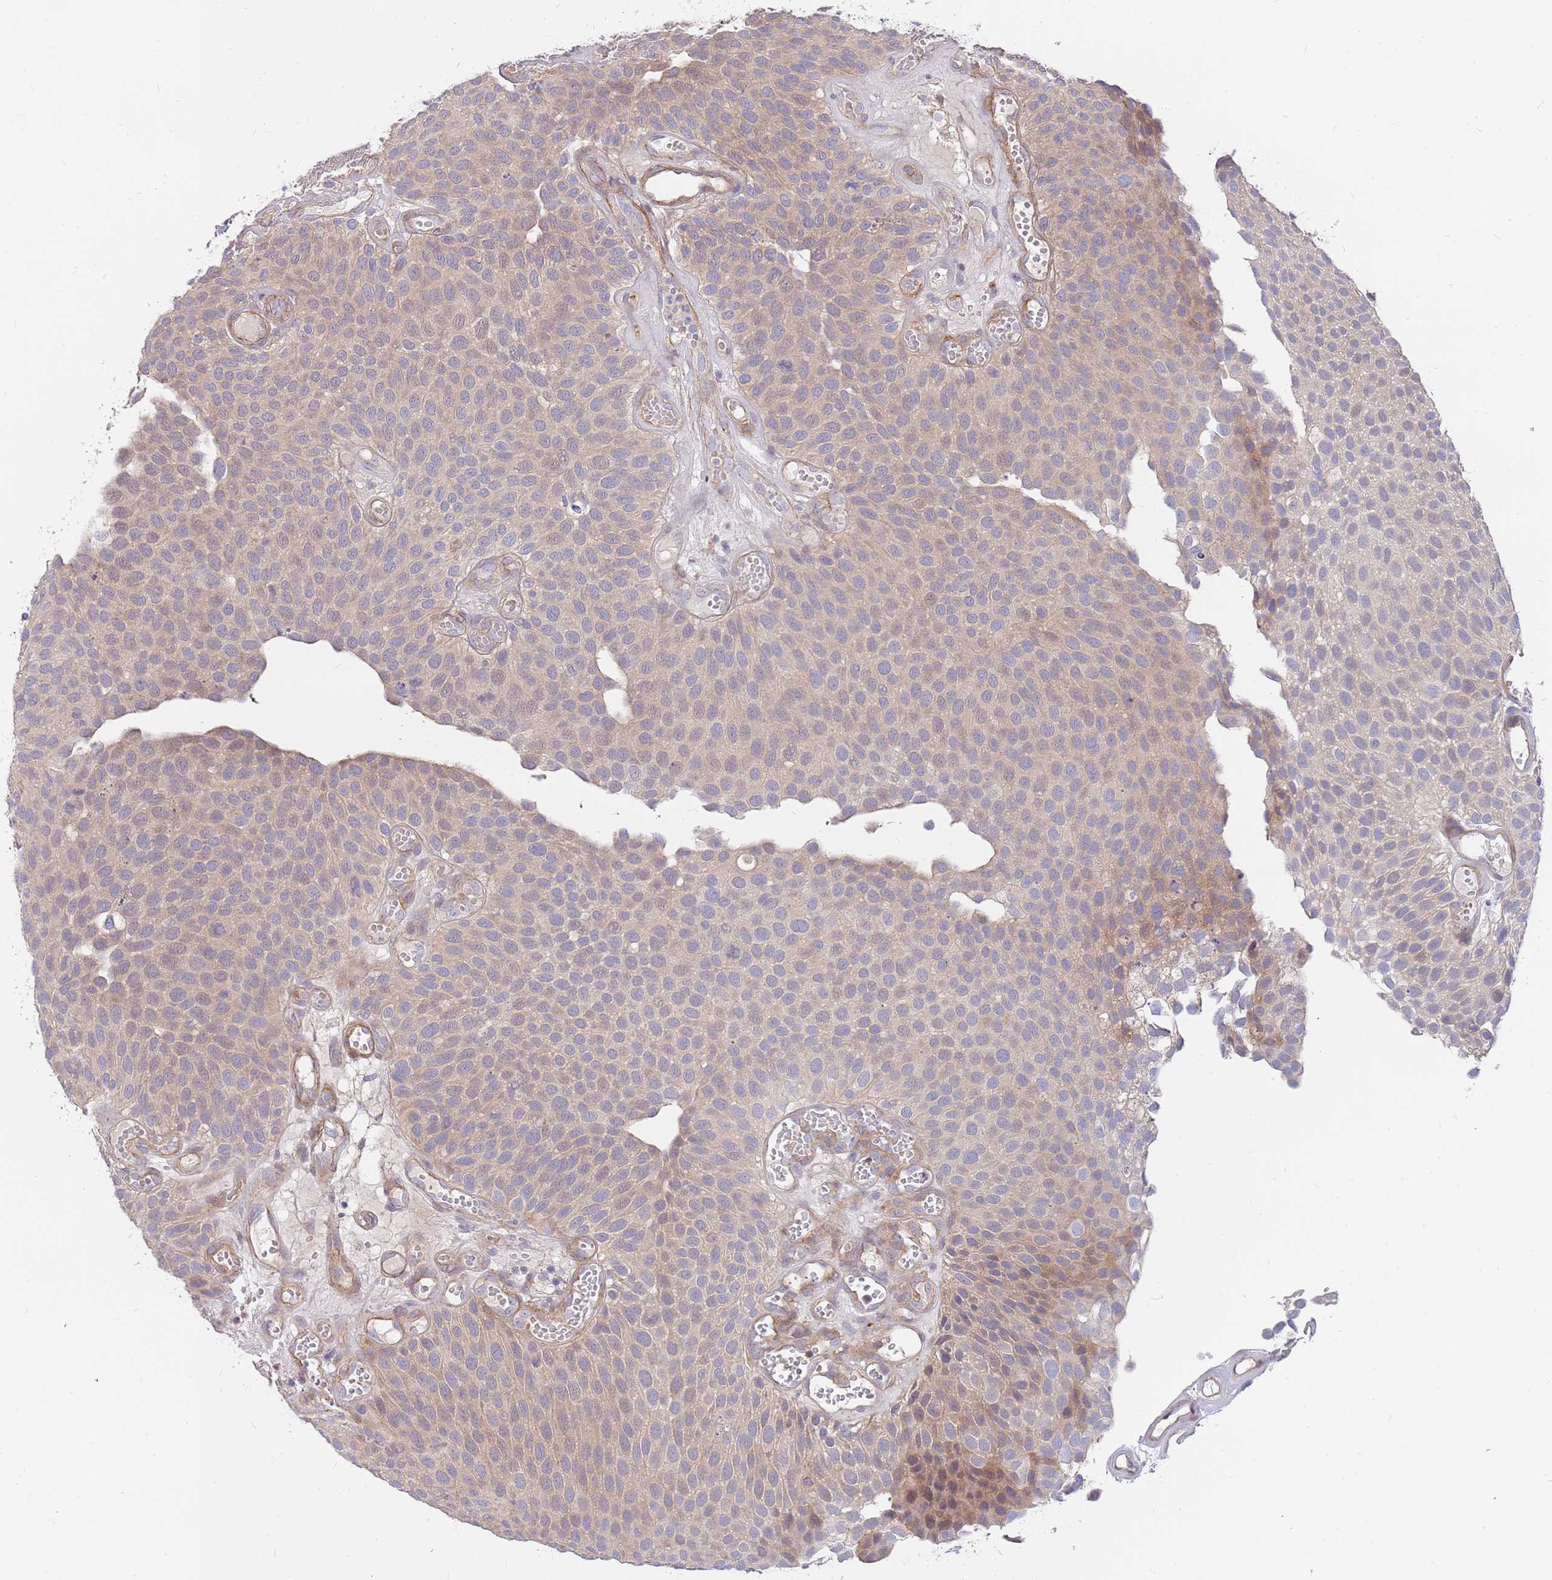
{"staining": {"intensity": "weak", "quantity": ">75%", "location": "cytoplasmic/membranous"}, "tissue": "urothelial cancer", "cell_type": "Tumor cells", "image_type": "cancer", "snomed": [{"axis": "morphology", "description": "Urothelial carcinoma, Low grade"}, {"axis": "topography", "description": "Urinary bladder"}], "caption": "Immunohistochemical staining of low-grade urothelial carcinoma shows low levels of weak cytoplasmic/membranous protein staining in approximately >75% of tumor cells. (DAB (3,3'-diaminobenzidine) = brown stain, brightfield microscopy at high magnification).", "gene": "MVD", "patient": {"sex": "male", "age": 89}}